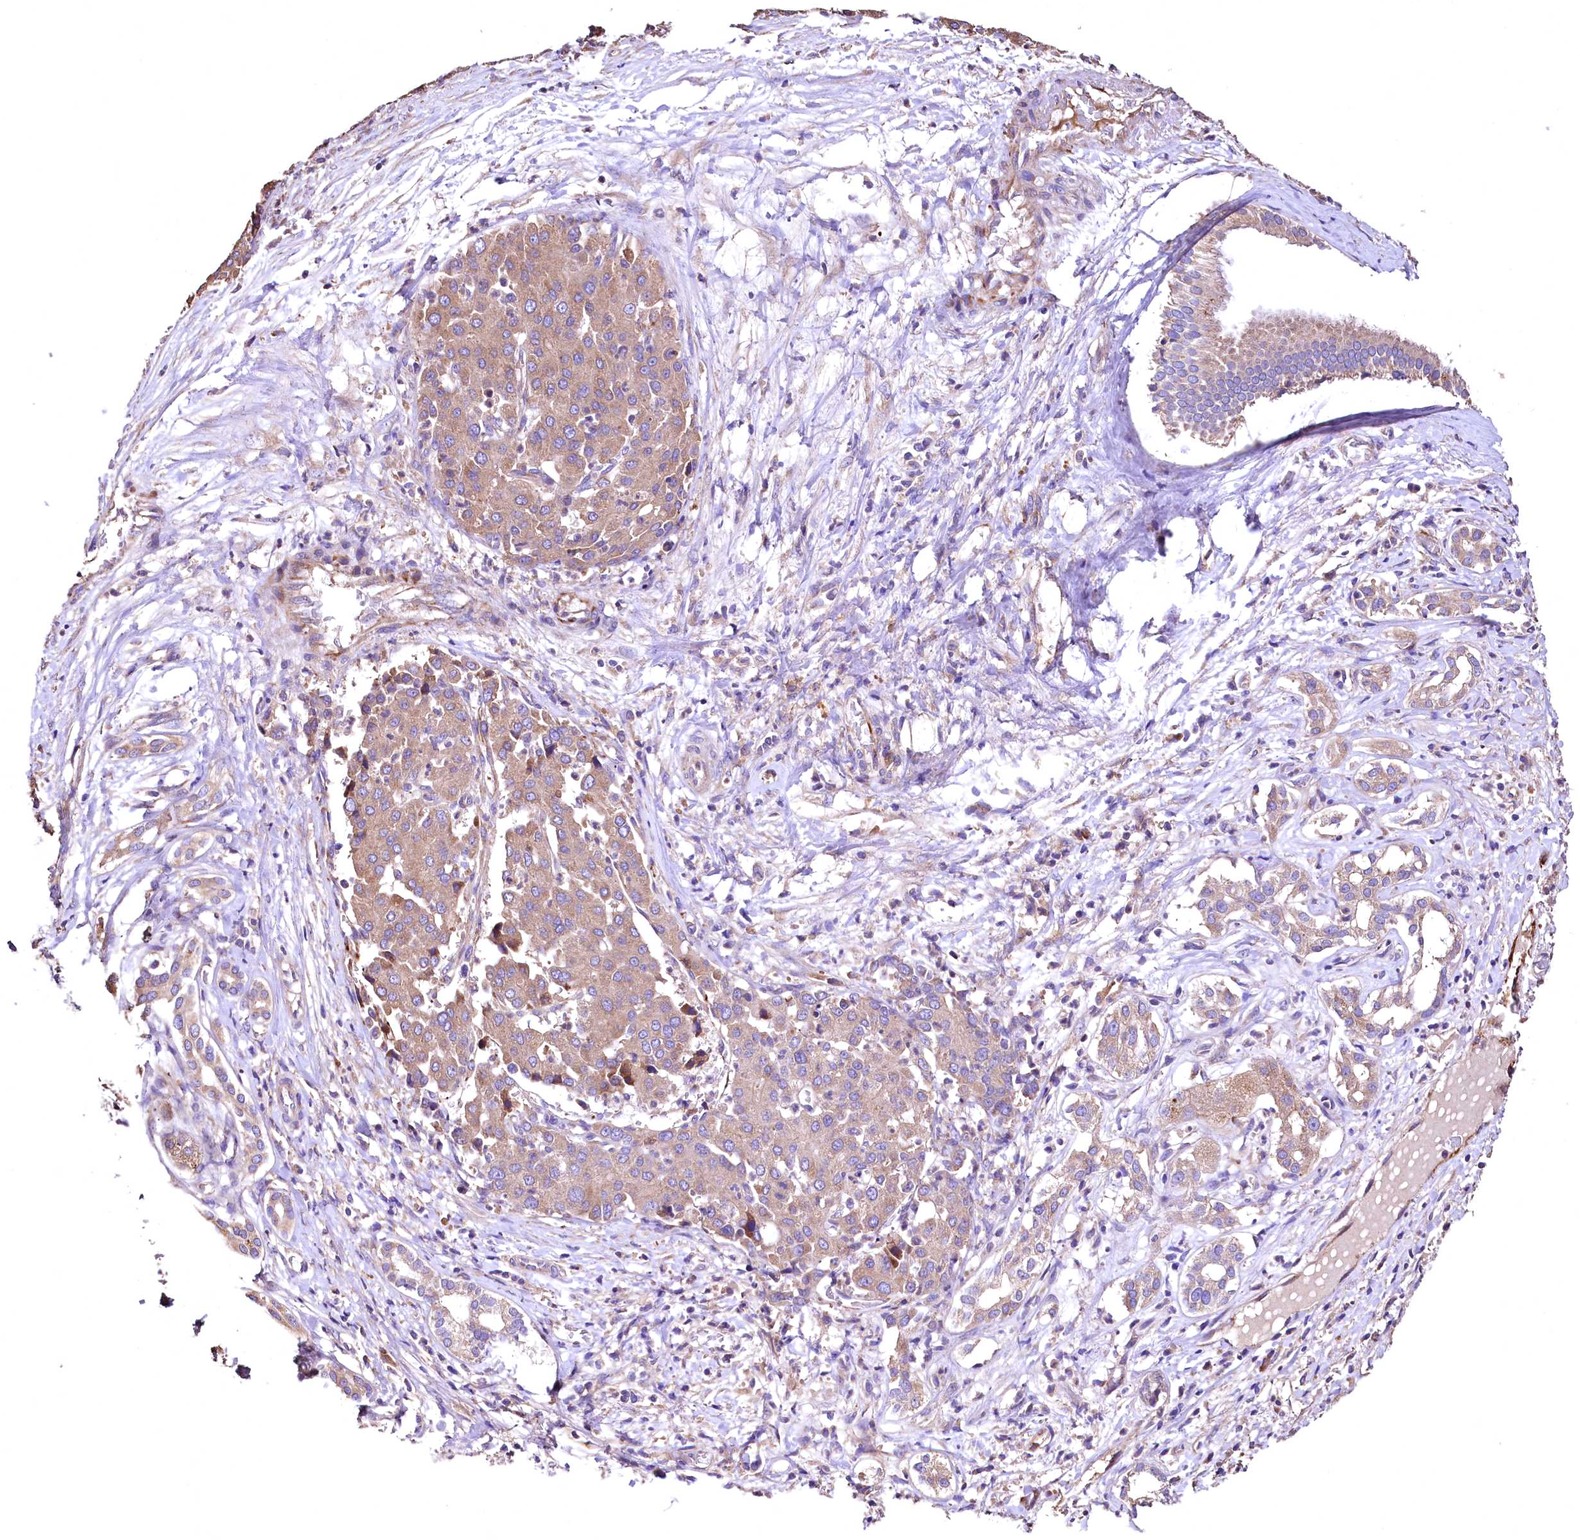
{"staining": {"intensity": "moderate", "quantity": ">75%", "location": "cytoplasmic/membranous"}, "tissue": "liver cancer", "cell_type": "Tumor cells", "image_type": "cancer", "snomed": [{"axis": "morphology", "description": "Carcinoma, Hepatocellular, NOS"}, {"axis": "topography", "description": "Liver"}], "caption": "Immunohistochemical staining of human liver cancer reveals moderate cytoplasmic/membranous protein positivity in approximately >75% of tumor cells.", "gene": "RASSF1", "patient": {"sex": "male", "age": 65}}